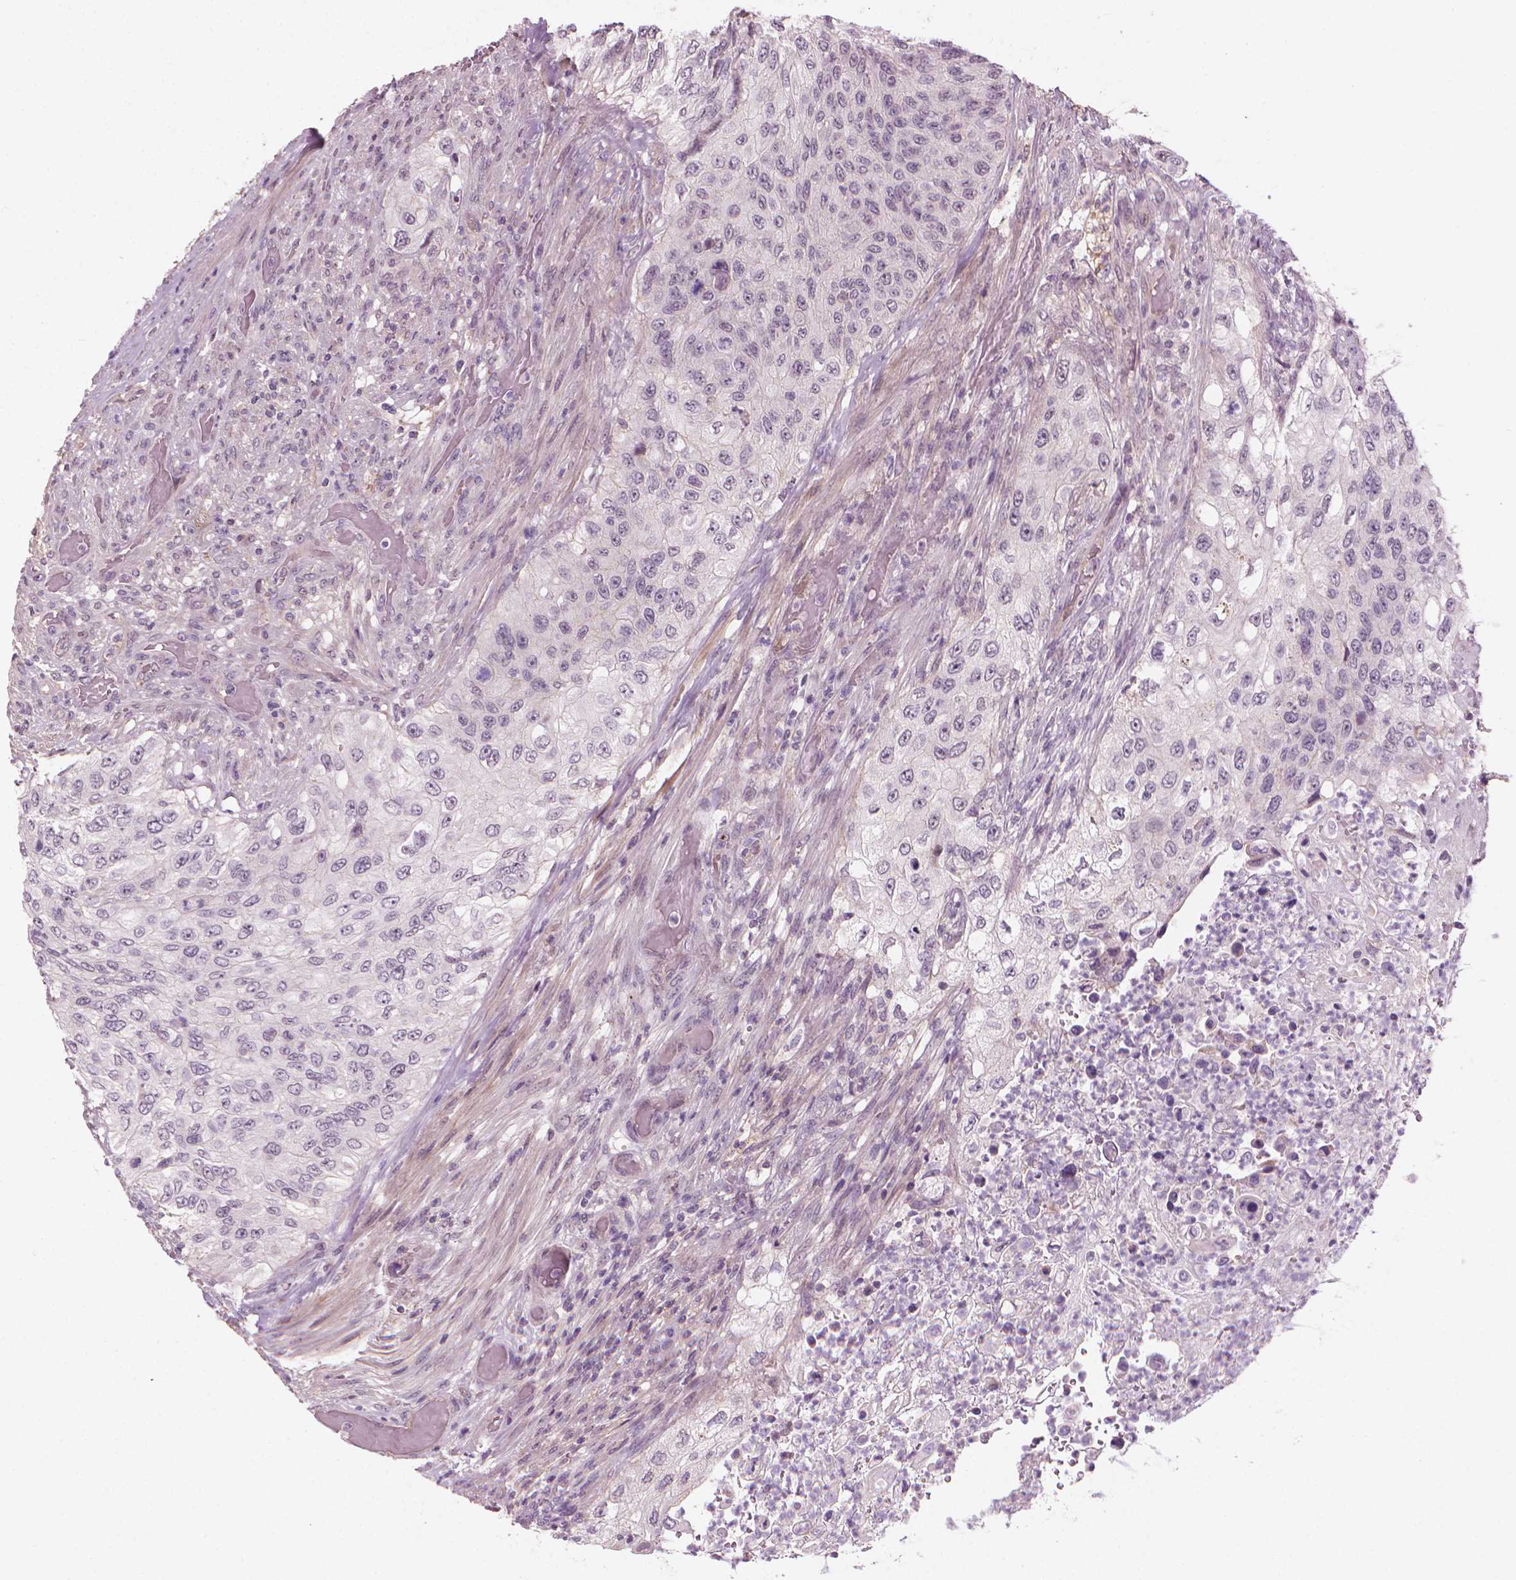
{"staining": {"intensity": "negative", "quantity": "none", "location": "none"}, "tissue": "urothelial cancer", "cell_type": "Tumor cells", "image_type": "cancer", "snomed": [{"axis": "morphology", "description": "Urothelial carcinoma, High grade"}, {"axis": "topography", "description": "Urinary bladder"}], "caption": "Photomicrograph shows no significant protein positivity in tumor cells of urothelial cancer.", "gene": "SAXO2", "patient": {"sex": "female", "age": 60}}